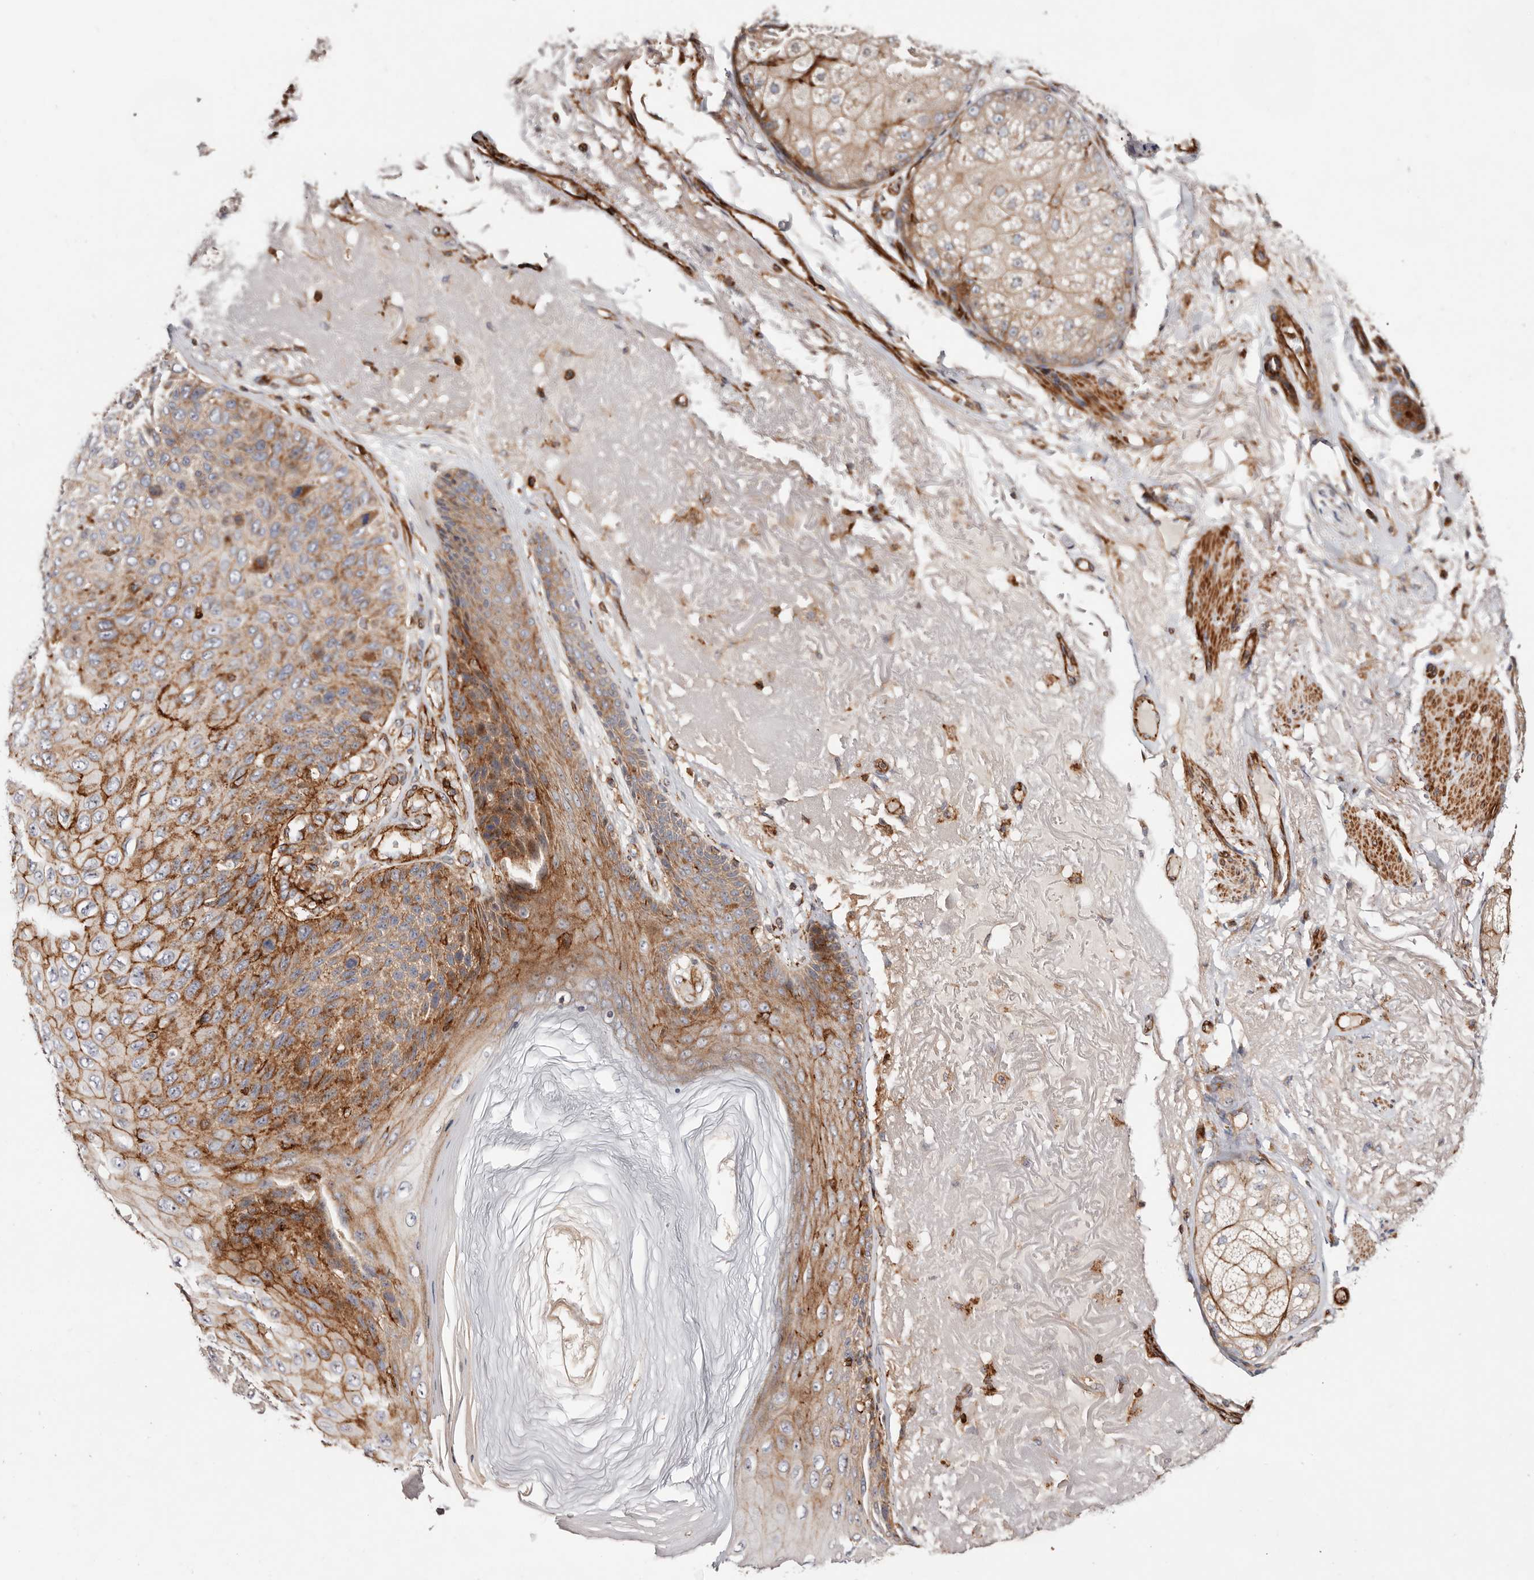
{"staining": {"intensity": "moderate", "quantity": ">75%", "location": "cytoplasmic/membranous"}, "tissue": "skin cancer", "cell_type": "Tumor cells", "image_type": "cancer", "snomed": [{"axis": "morphology", "description": "Squamous cell carcinoma, NOS"}, {"axis": "topography", "description": "Skin"}], "caption": "Skin cancer was stained to show a protein in brown. There is medium levels of moderate cytoplasmic/membranous expression in about >75% of tumor cells.", "gene": "PTPN22", "patient": {"sex": "female", "age": 88}}